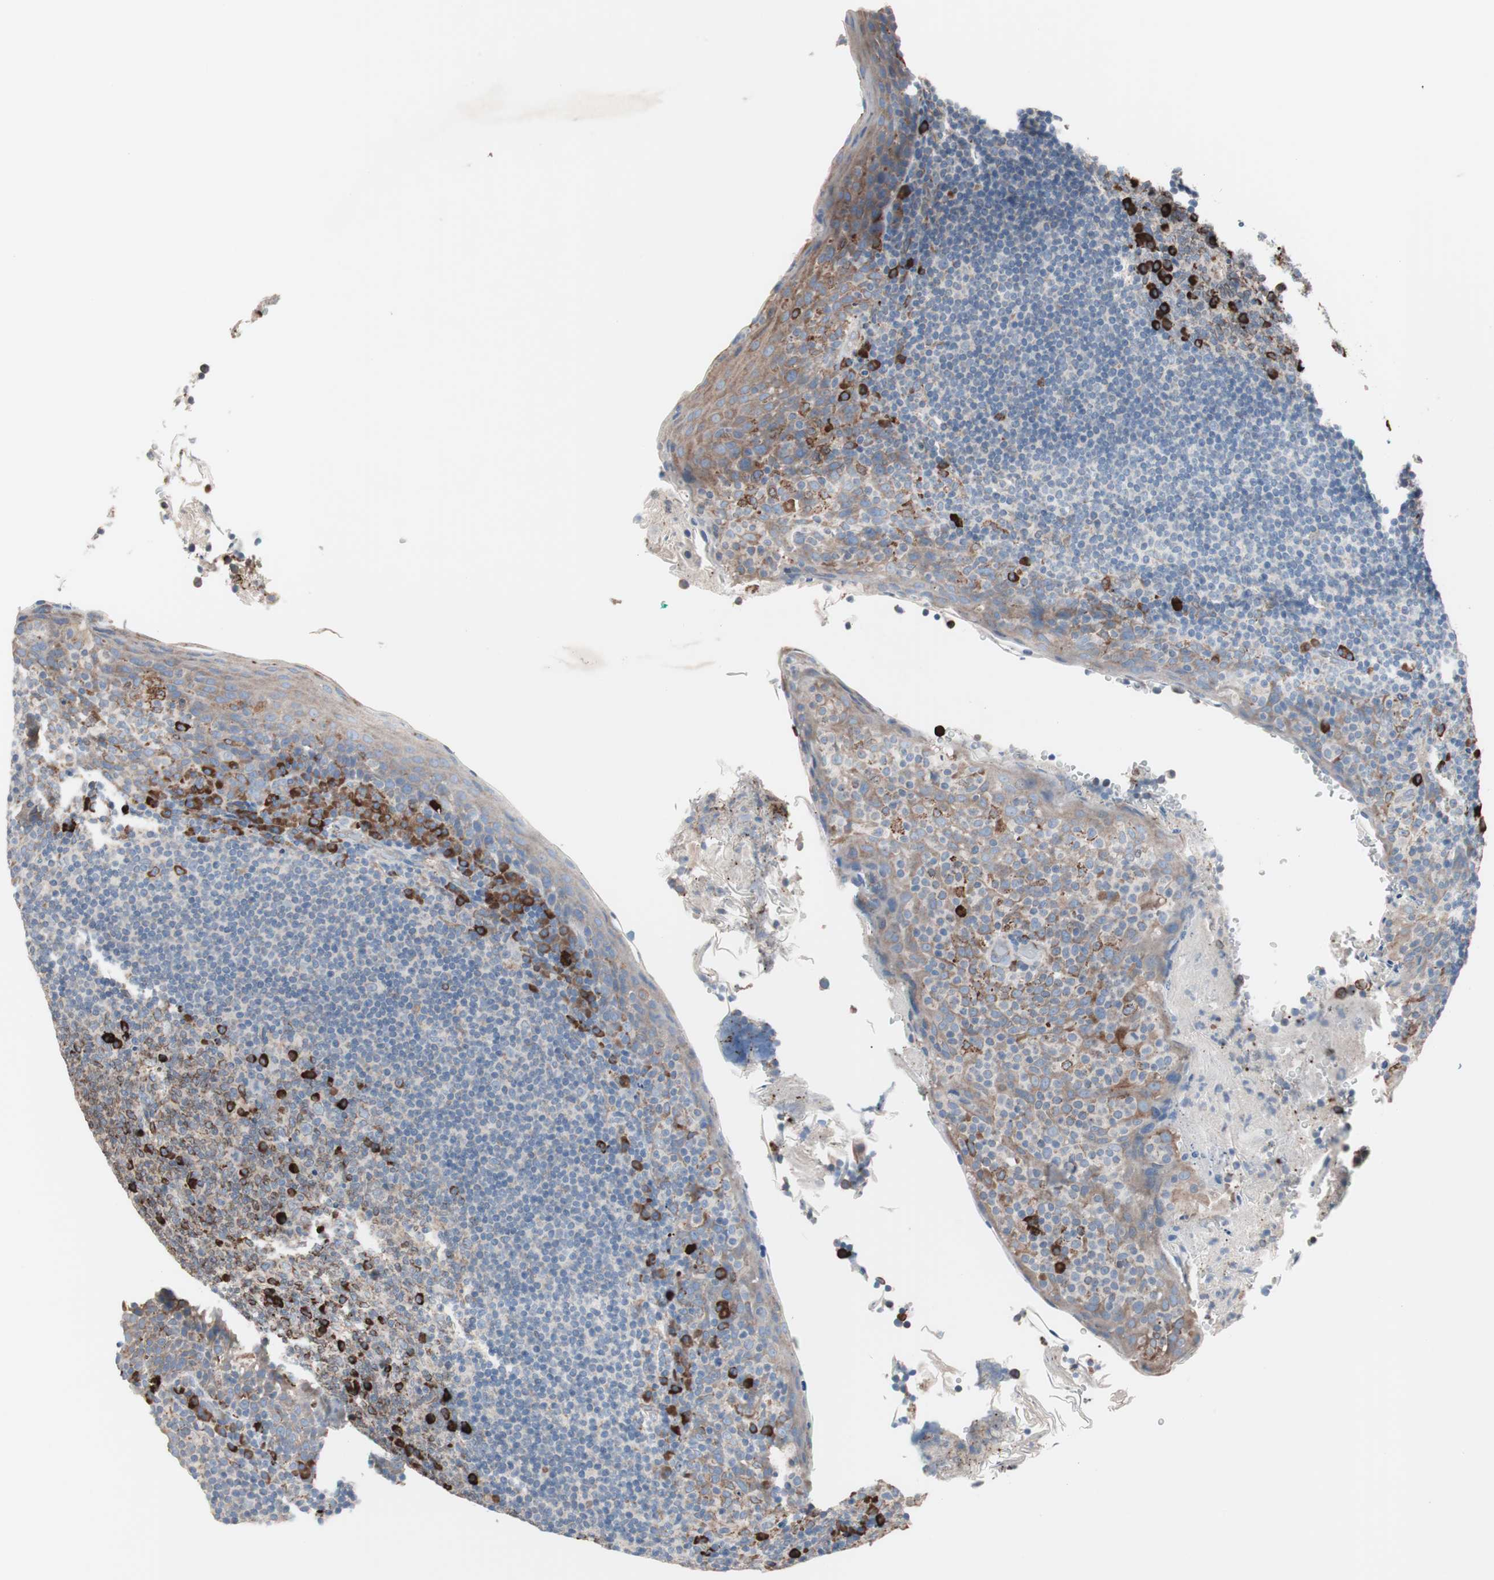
{"staining": {"intensity": "weak", "quantity": "<25%", "location": "cytoplasmic/membranous"}, "tissue": "tonsil", "cell_type": "Germinal center cells", "image_type": "normal", "snomed": [{"axis": "morphology", "description": "Normal tissue, NOS"}, {"axis": "topography", "description": "Tonsil"}], "caption": "DAB (3,3'-diaminobenzidine) immunohistochemical staining of benign tonsil shows no significant expression in germinal center cells. Nuclei are stained in blue.", "gene": "SLC27A4", "patient": {"sex": "male", "age": 17}}